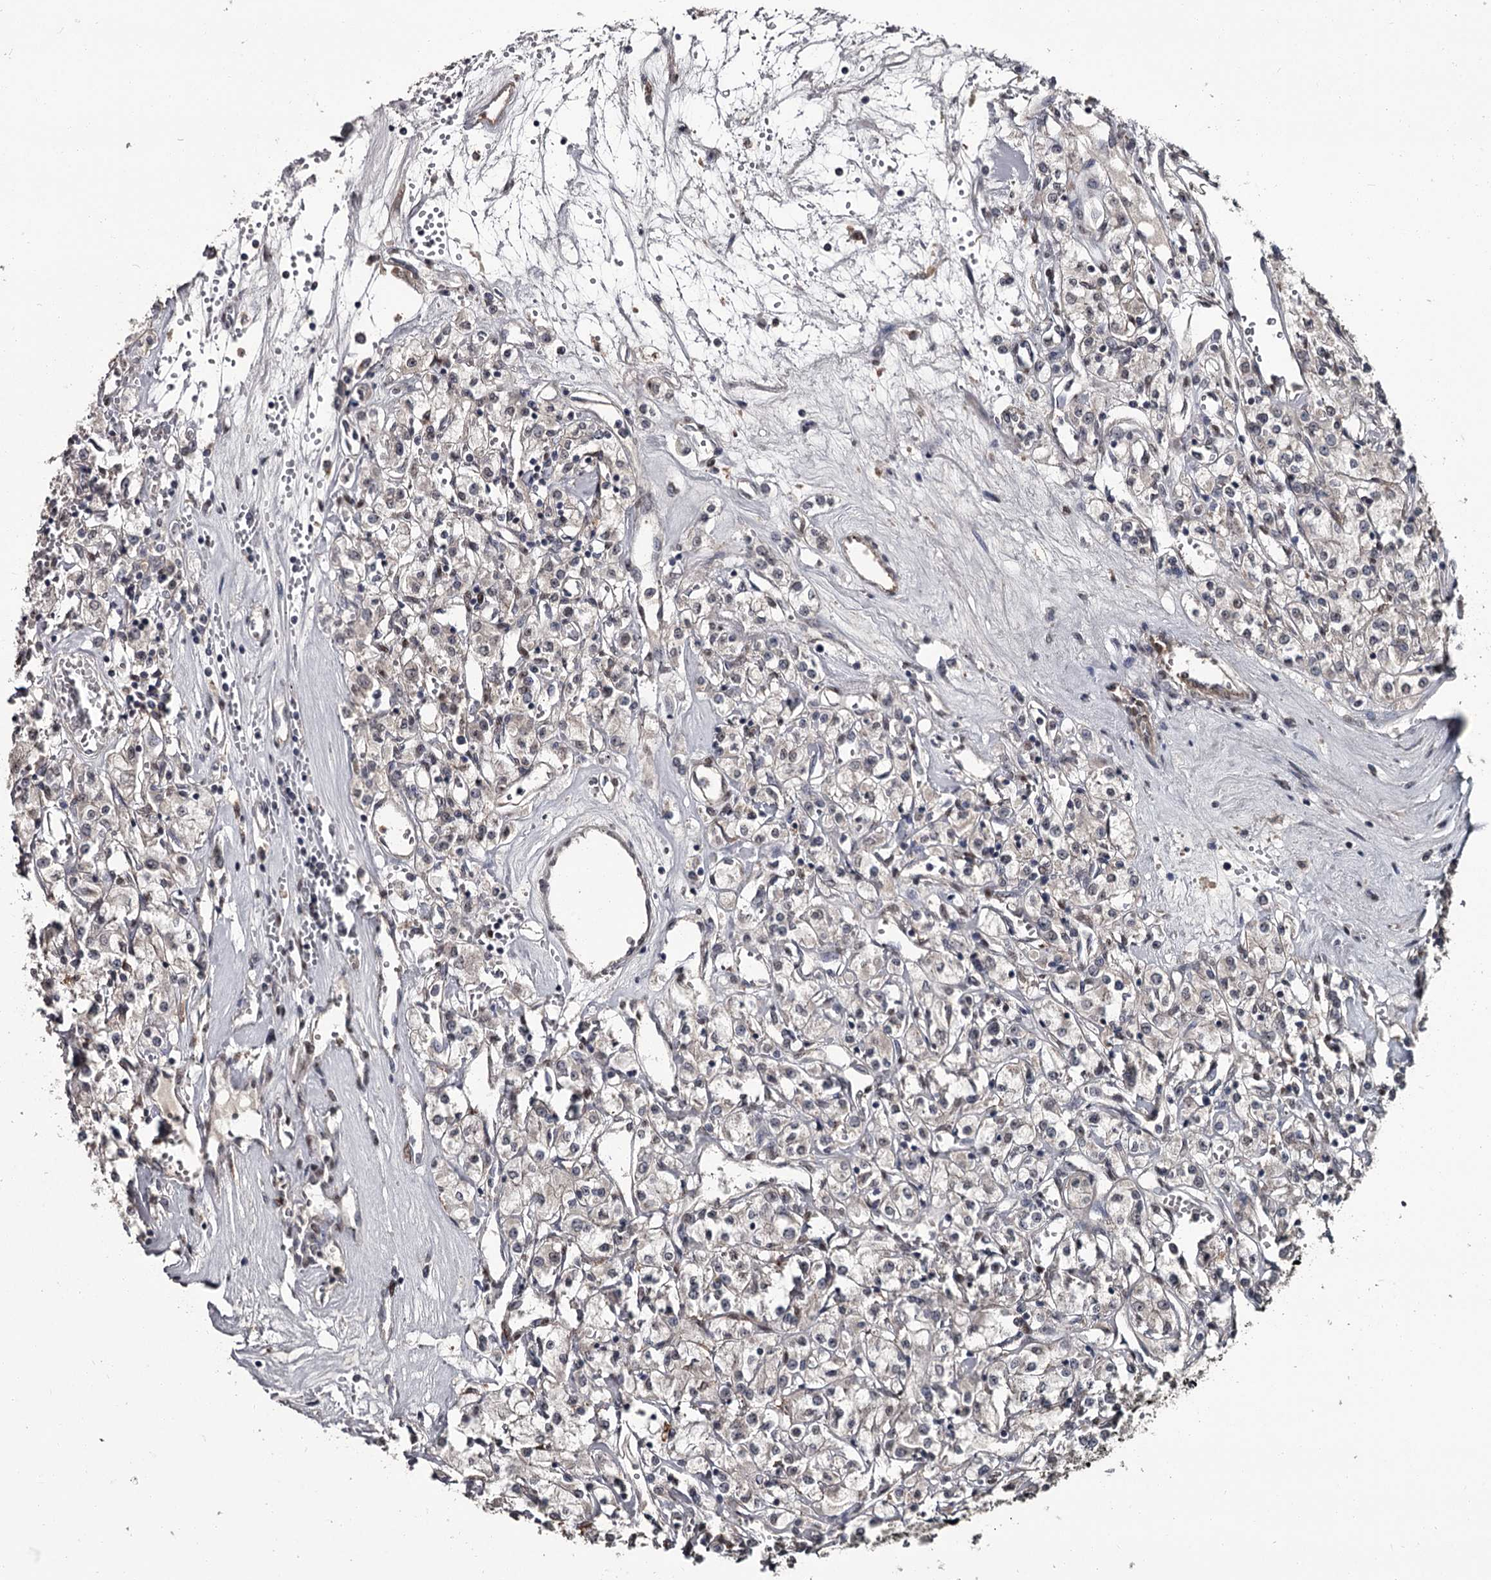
{"staining": {"intensity": "negative", "quantity": "none", "location": "none"}, "tissue": "renal cancer", "cell_type": "Tumor cells", "image_type": "cancer", "snomed": [{"axis": "morphology", "description": "Adenocarcinoma, NOS"}, {"axis": "topography", "description": "Kidney"}], "caption": "Image shows no protein expression in tumor cells of renal cancer tissue.", "gene": "PRPF40B", "patient": {"sex": "female", "age": 59}}